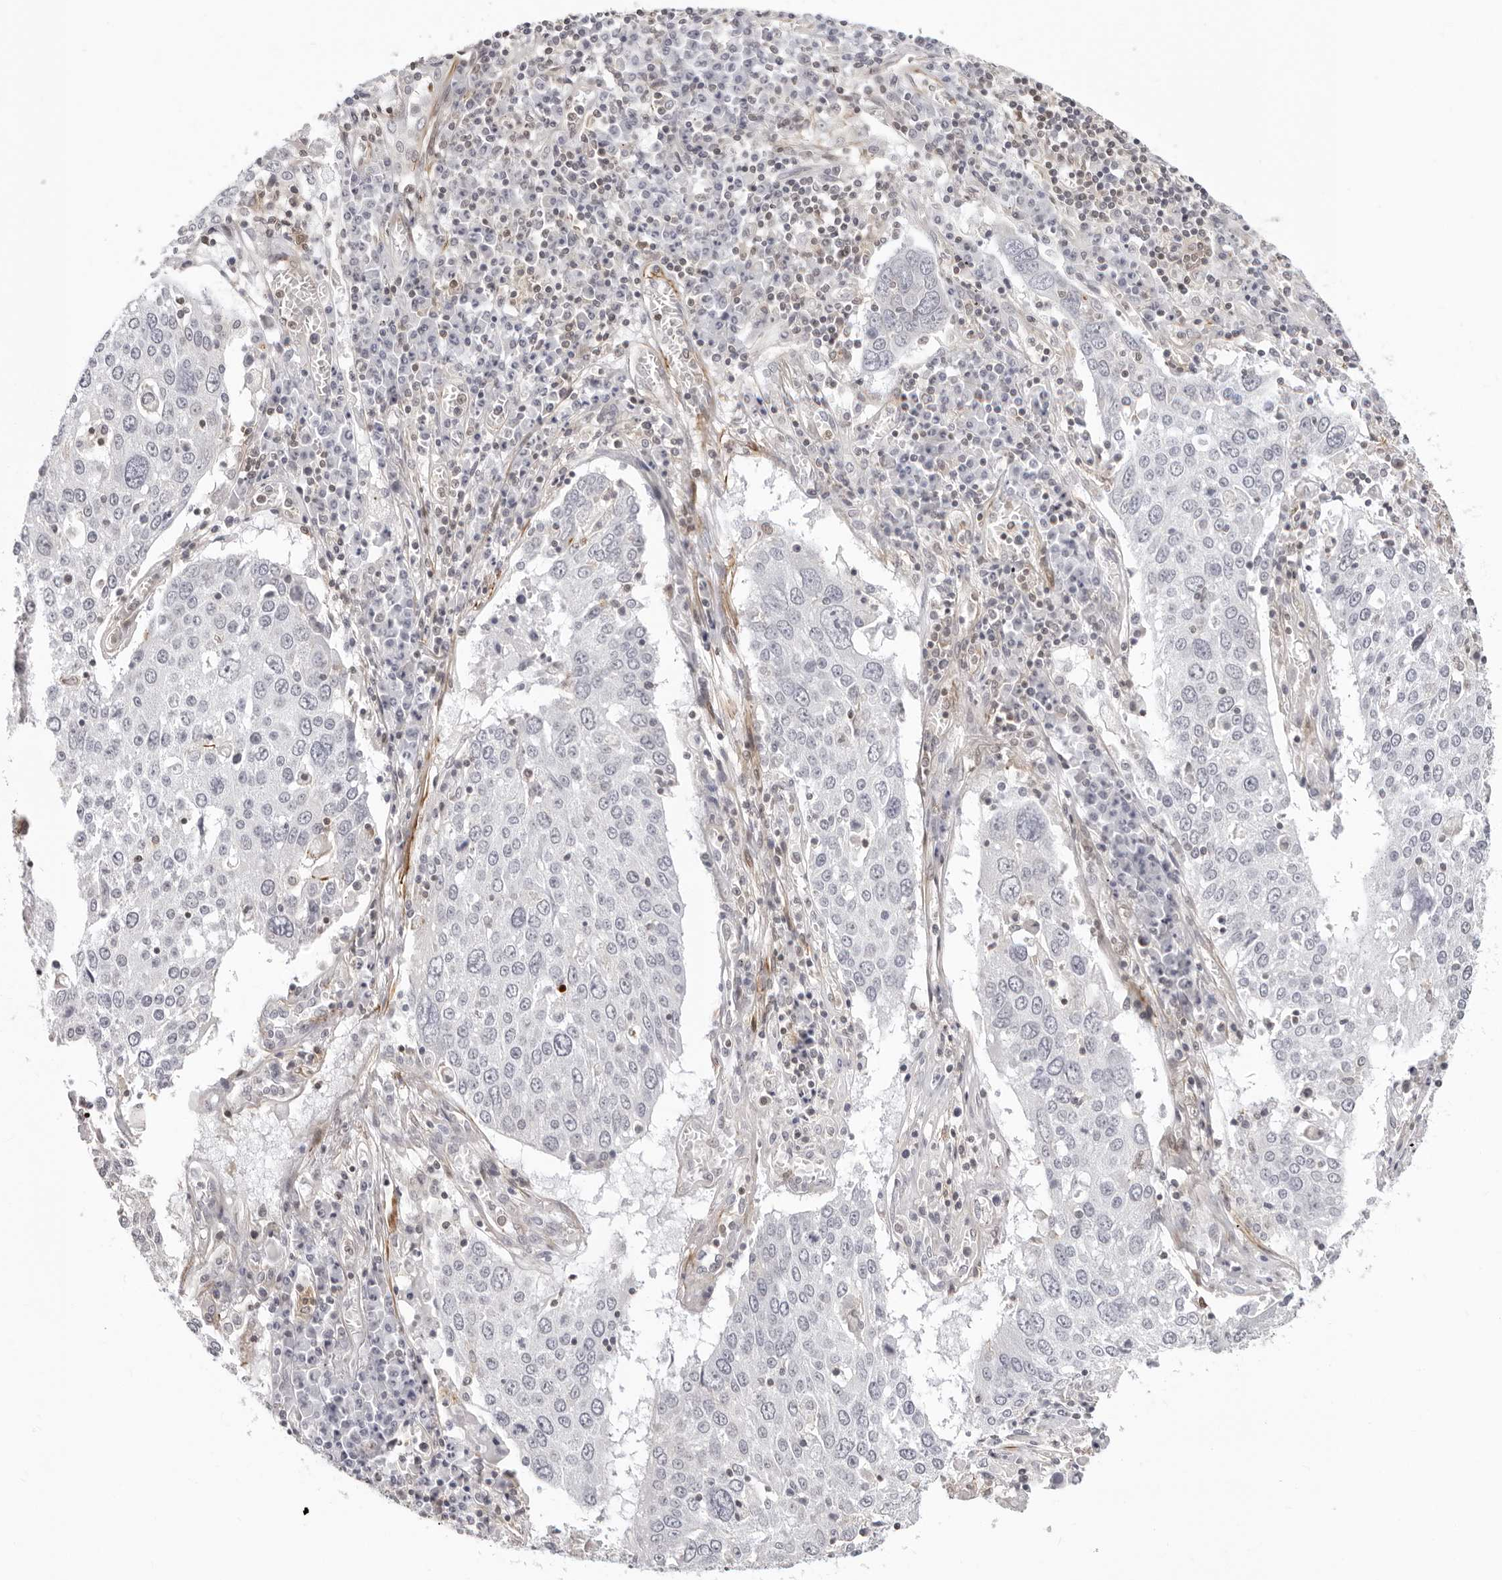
{"staining": {"intensity": "negative", "quantity": "none", "location": "none"}, "tissue": "lung cancer", "cell_type": "Tumor cells", "image_type": "cancer", "snomed": [{"axis": "morphology", "description": "Squamous cell carcinoma, NOS"}, {"axis": "topography", "description": "Lung"}], "caption": "IHC histopathology image of neoplastic tissue: human lung cancer (squamous cell carcinoma) stained with DAB (3,3'-diaminobenzidine) reveals no significant protein staining in tumor cells. Brightfield microscopy of immunohistochemistry (IHC) stained with DAB (3,3'-diaminobenzidine) (brown) and hematoxylin (blue), captured at high magnification.", "gene": "UNK", "patient": {"sex": "male", "age": 65}}